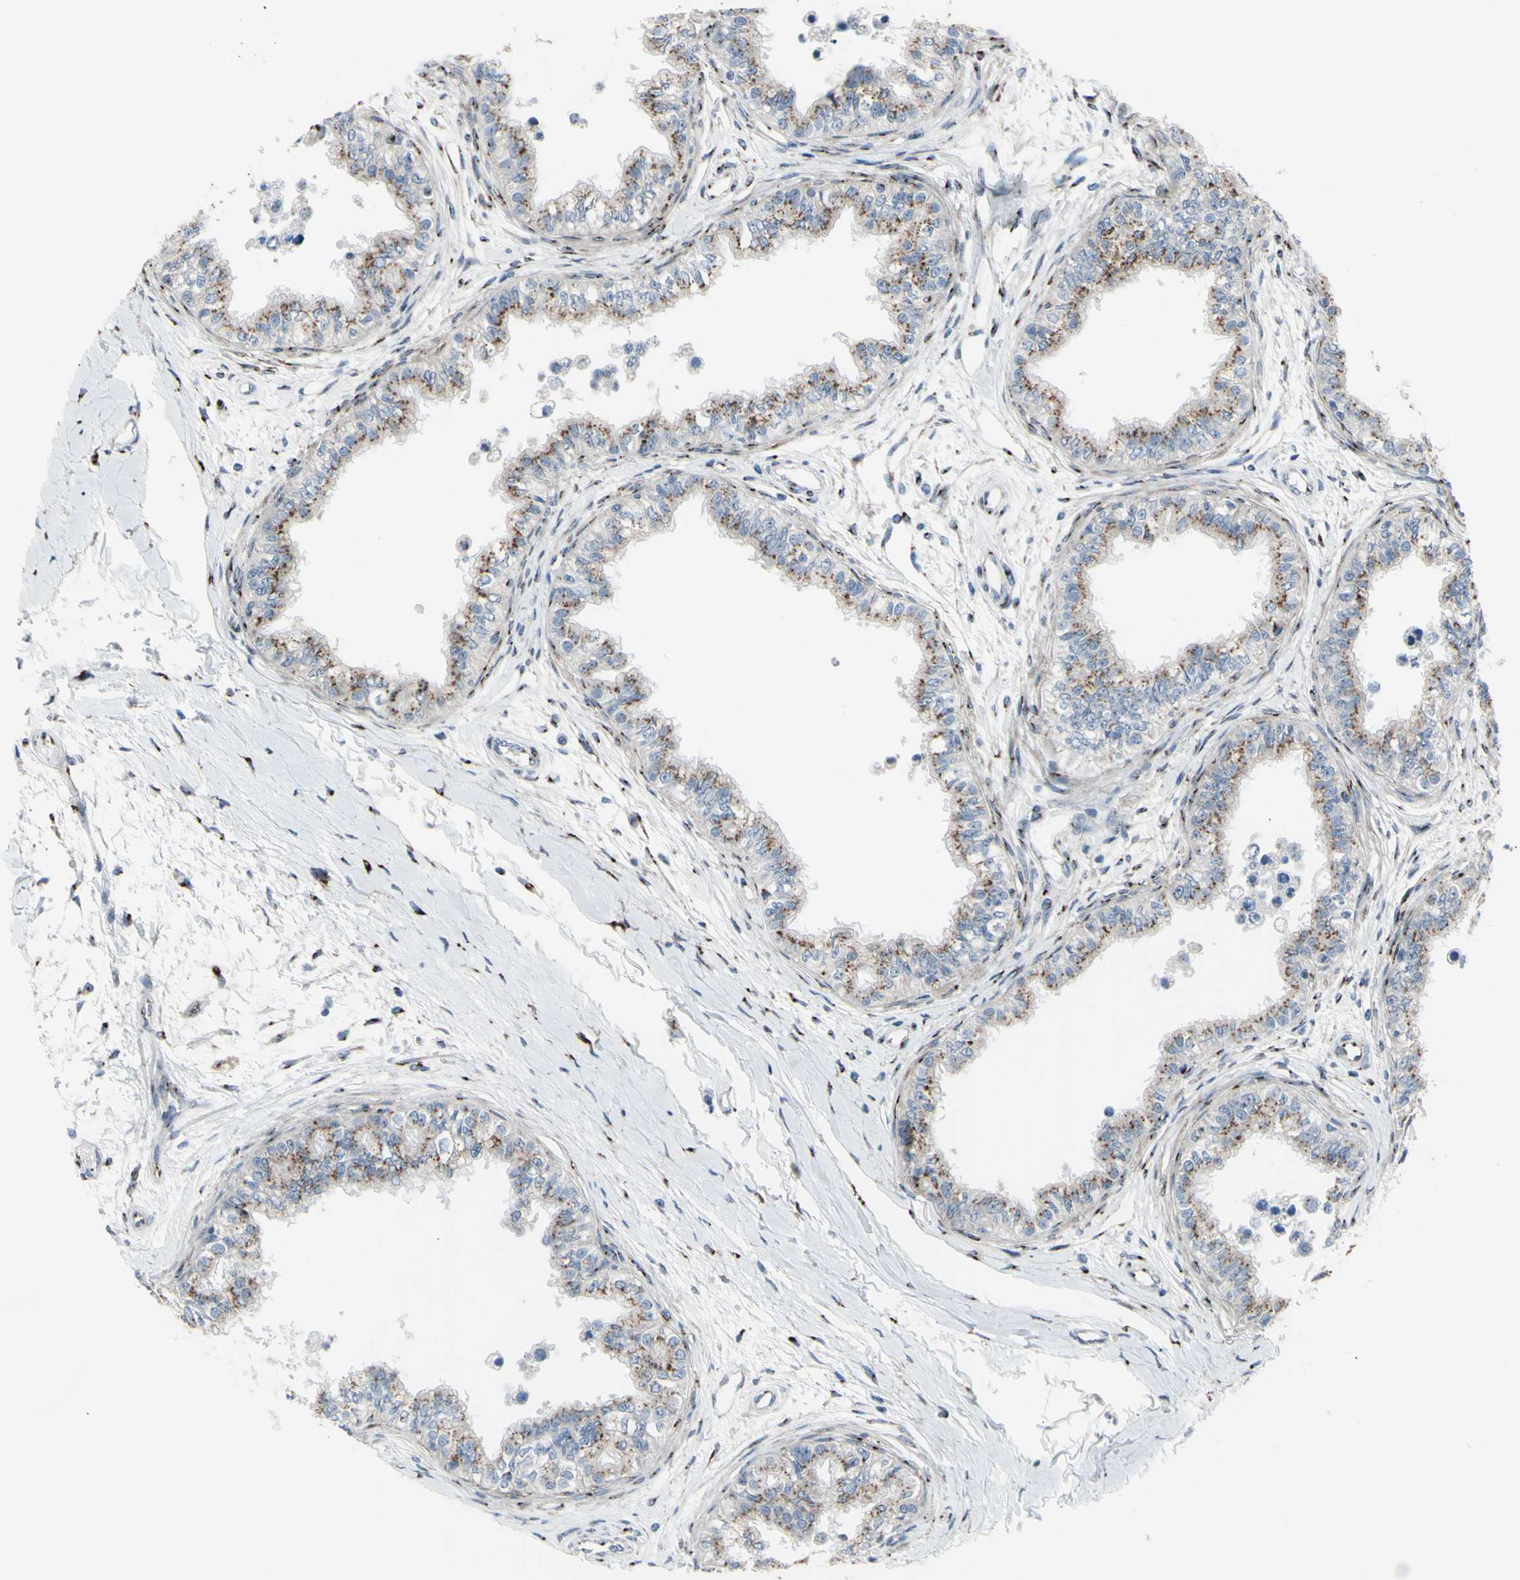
{"staining": {"intensity": "strong", "quantity": ">75%", "location": "cytoplasmic/membranous"}, "tissue": "epididymis", "cell_type": "Glandular cells", "image_type": "normal", "snomed": [{"axis": "morphology", "description": "Normal tissue, NOS"}, {"axis": "morphology", "description": "Adenocarcinoma, metastatic, NOS"}, {"axis": "topography", "description": "Testis"}, {"axis": "topography", "description": "Epididymis"}], "caption": "Epididymis stained with a brown dye reveals strong cytoplasmic/membranous positive positivity in approximately >75% of glandular cells.", "gene": "GLG1", "patient": {"sex": "male", "age": 26}}